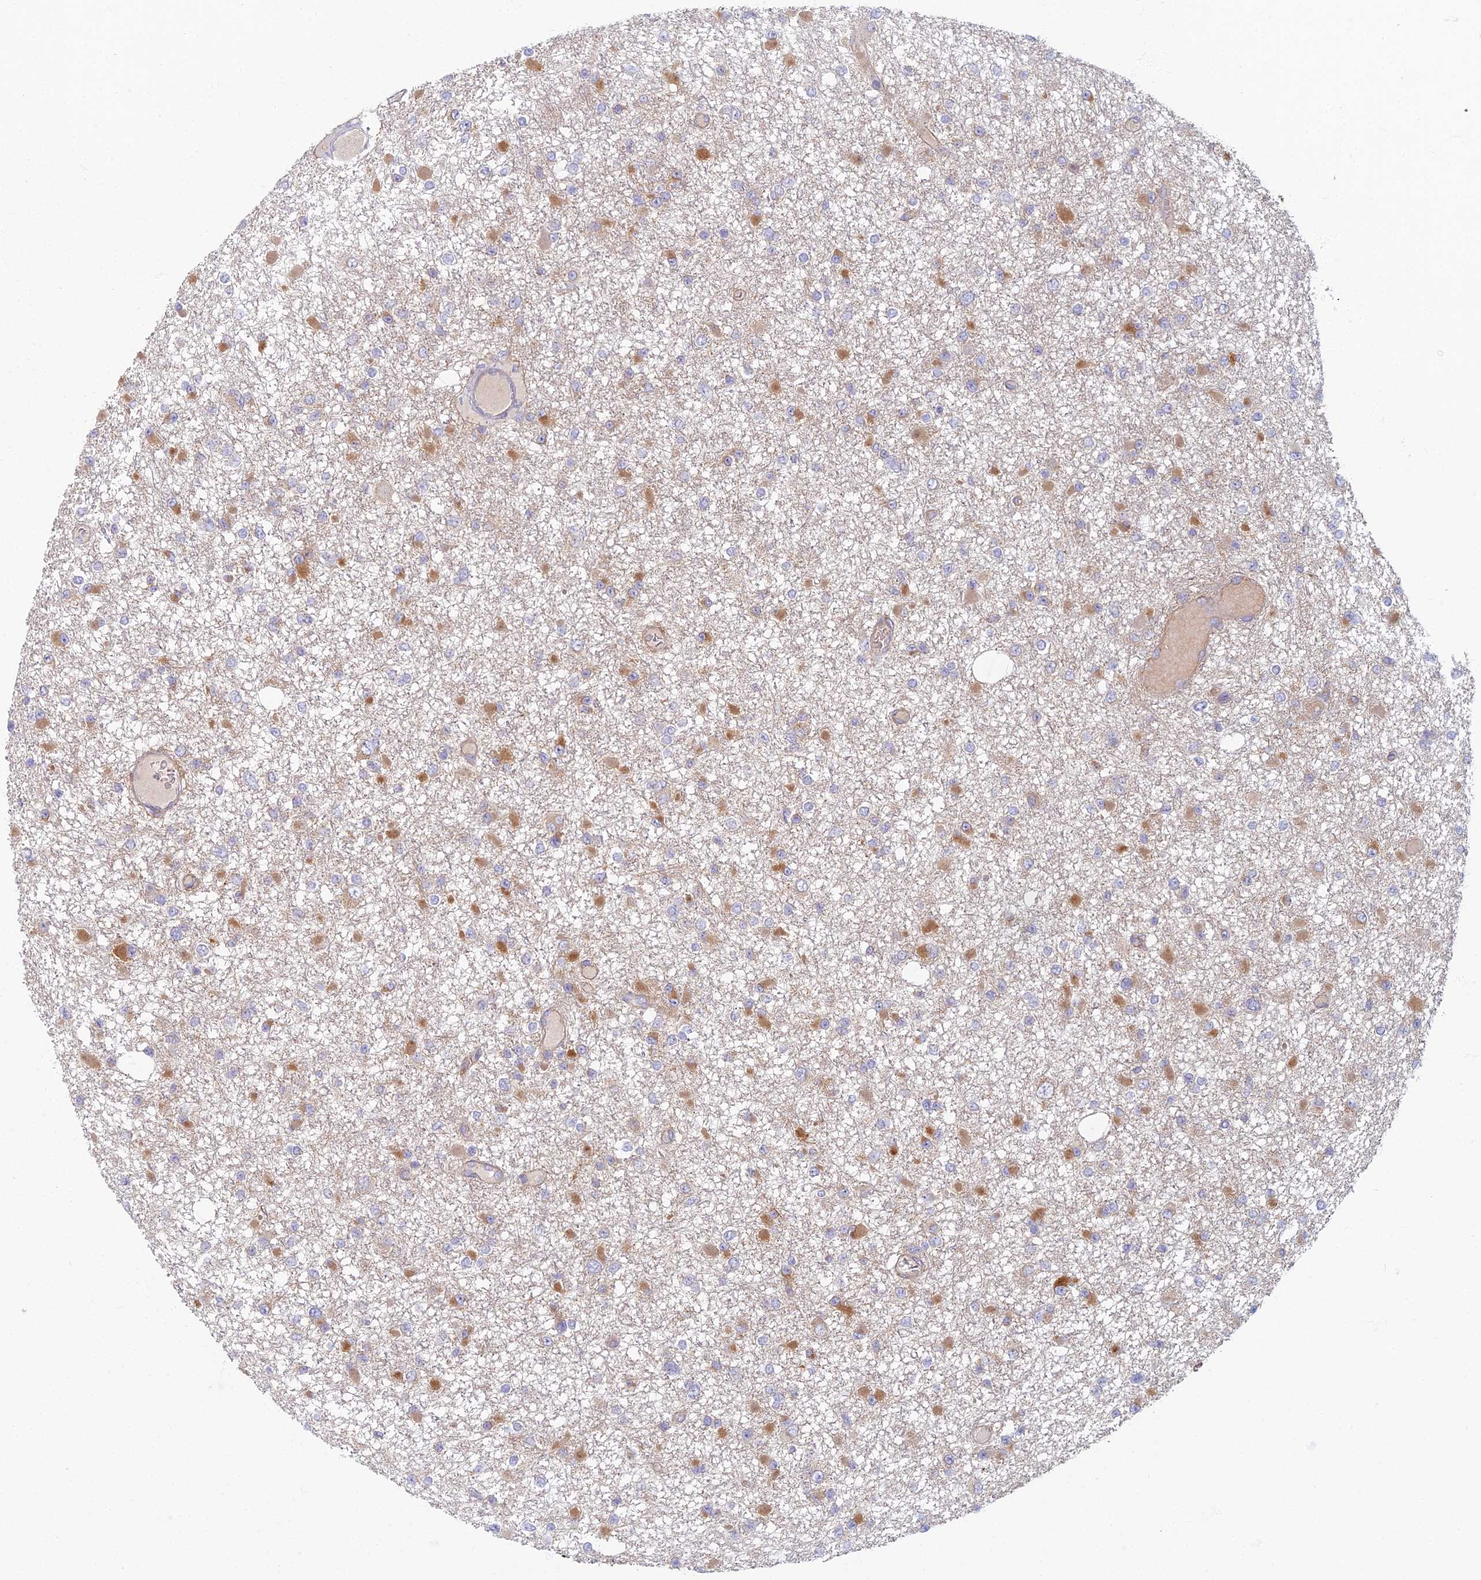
{"staining": {"intensity": "moderate", "quantity": "25%-75%", "location": "cytoplasmic/membranous"}, "tissue": "glioma", "cell_type": "Tumor cells", "image_type": "cancer", "snomed": [{"axis": "morphology", "description": "Glioma, malignant, Low grade"}, {"axis": "topography", "description": "Brain"}], "caption": "The image demonstrates staining of glioma, revealing moderate cytoplasmic/membranous protein positivity (brown color) within tumor cells.", "gene": "PROX2", "patient": {"sex": "female", "age": 22}}